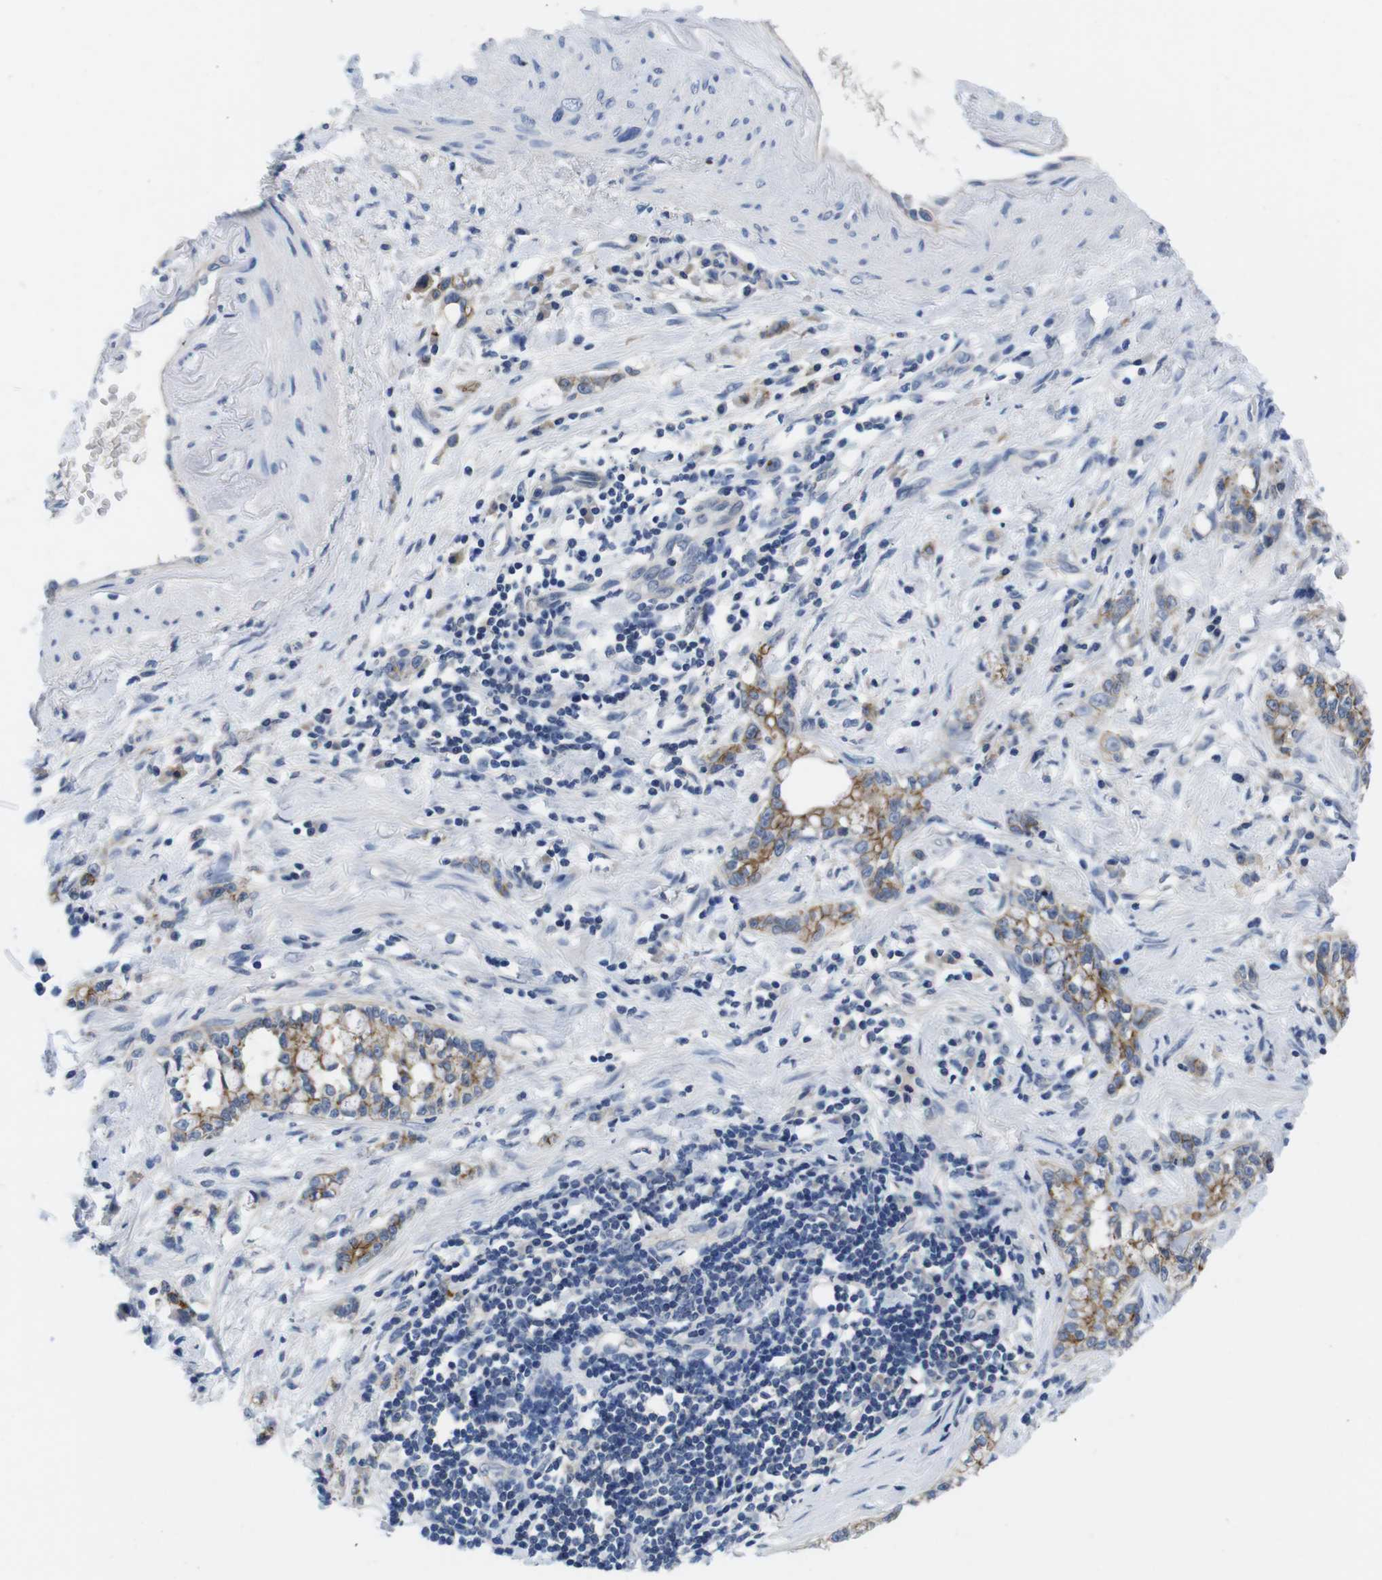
{"staining": {"intensity": "moderate", "quantity": ">75%", "location": "cytoplasmic/membranous"}, "tissue": "stomach cancer", "cell_type": "Tumor cells", "image_type": "cancer", "snomed": [{"axis": "morphology", "description": "Adenocarcinoma, NOS"}, {"axis": "topography", "description": "Stomach, lower"}], "caption": "Stomach cancer (adenocarcinoma) was stained to show a protein in brown. There is medium levels of moderate cytoplasmic/membranous positivity in approximately >75% of tumor cells. Nuclei are stained in blue.", "gene": "SCRIB", "patient": {"sex": "male", "age": 88}}